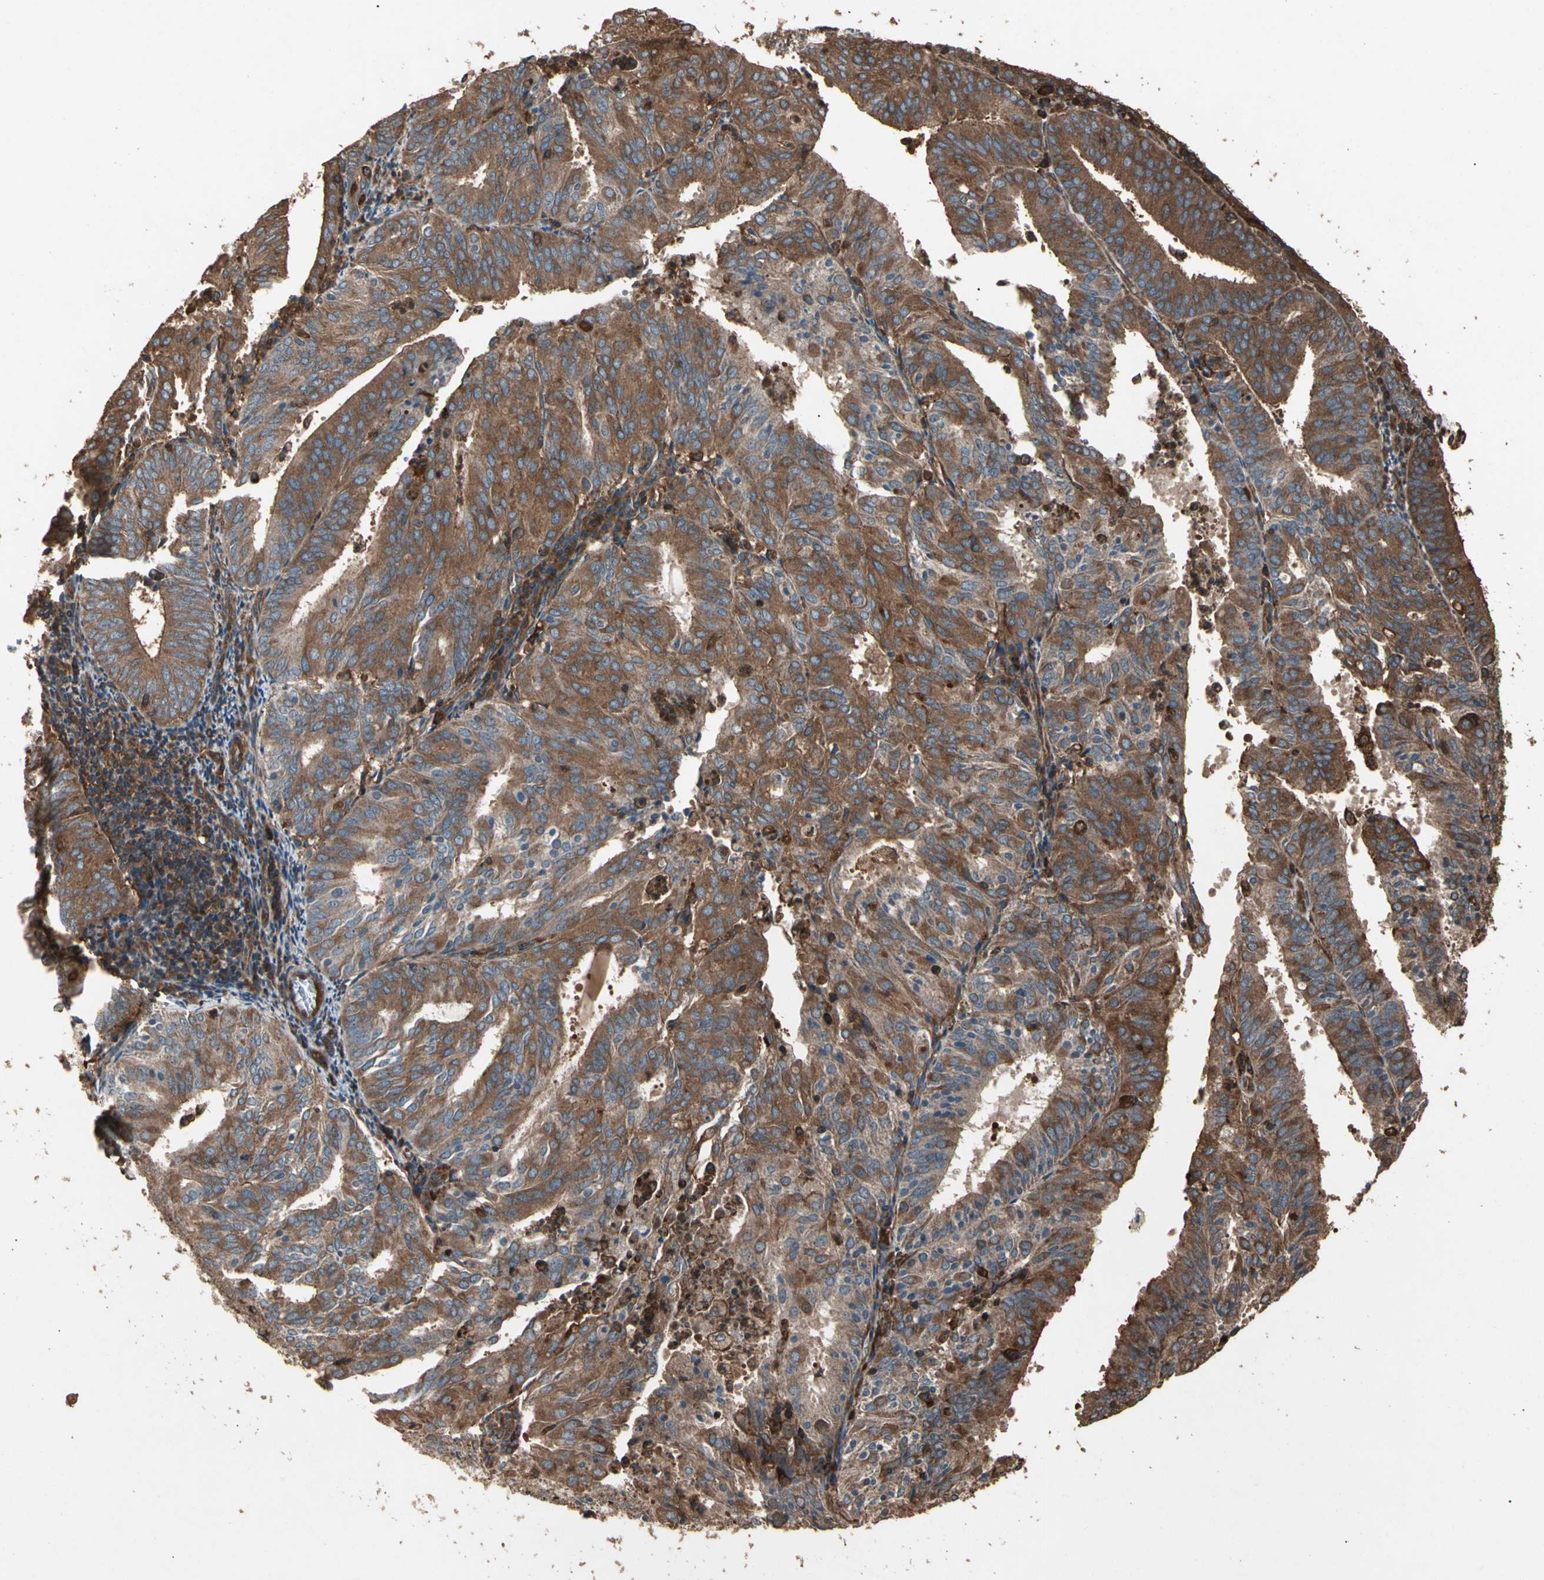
{"staining": {"intensity": "strong", "quantity": ">75%", "location": "cytoplasmic/membranous"}, "tissue": "endometrial cancer", "cell_type": "Tumor cells", "image_type": "cancer", "snomed": [{"axis": "morphology", "description": "Adenocarcinoma, NOS"}, {"axis": "topography", "description": "Uterus"}], "caption": "A brown stain shows strong cytoplasmic/membranous expression of a protein in adenocarcinoma (endometrial) tumor cells.", "gene": "AGBL2", "patient": {"sex": "female", "age": 60}}